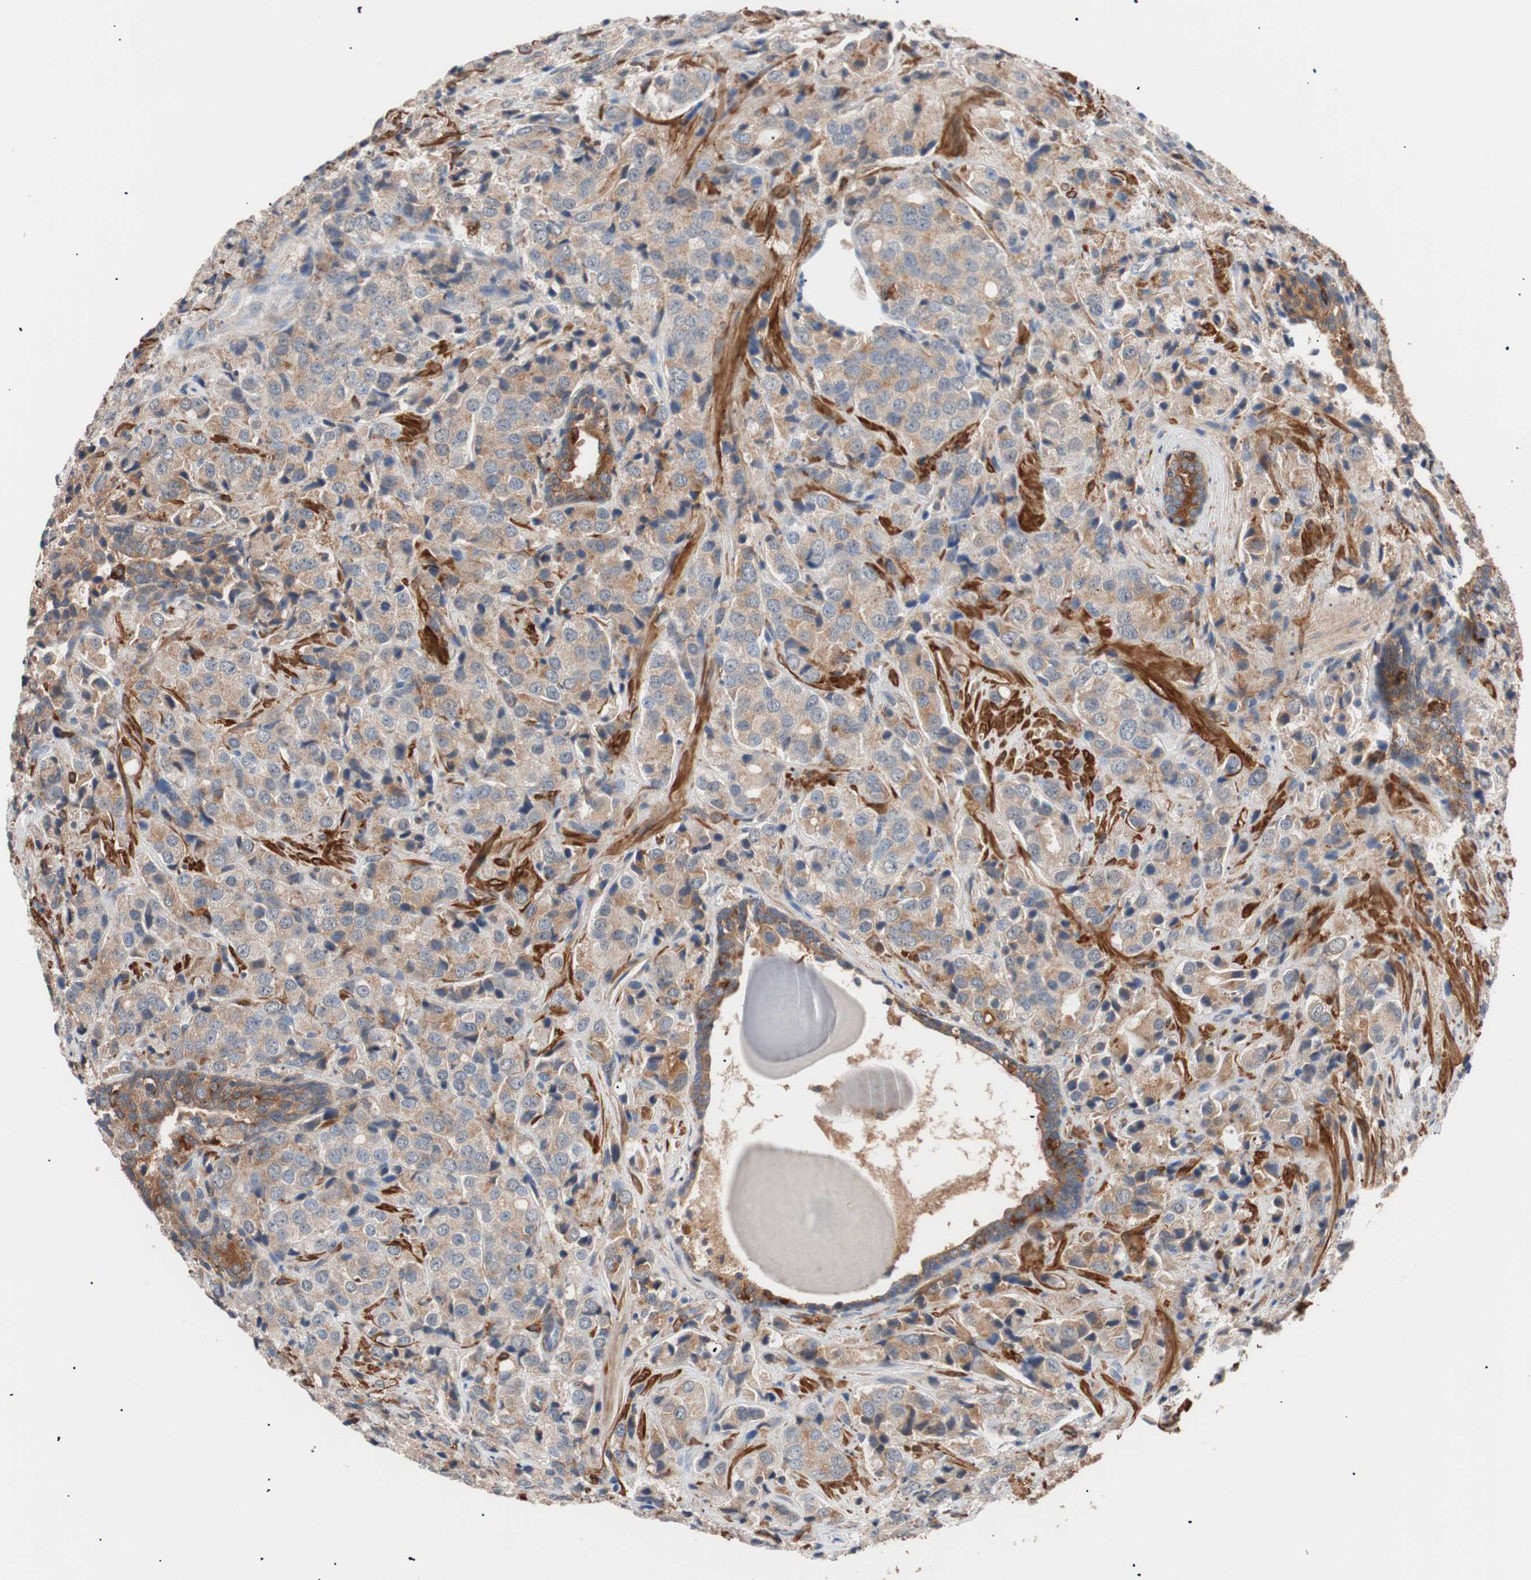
{"staining": {"intensity": "weak", "quantity": "25%-75%", "location": "cytoplasmic/membranous"}, "tissue": "prostate cancer", "cell_type": "Tumor cells", "image_type": "cancer", "snomed": [{"axis": "morphology", "description": "Adenocarcinoma, High grade"}, {"axis": "topography", "description": "Prostate"}], "caption": "Weak cytoplasmic/membranous protein positivity is appreciated in approximately 25%-75% of tumor cells in prostate cancer. The protein of interest is shown in brown color, while the nuclei are stained blue.", "gene": "LITAF", "patient": {"sex": "male", "age": 70}}